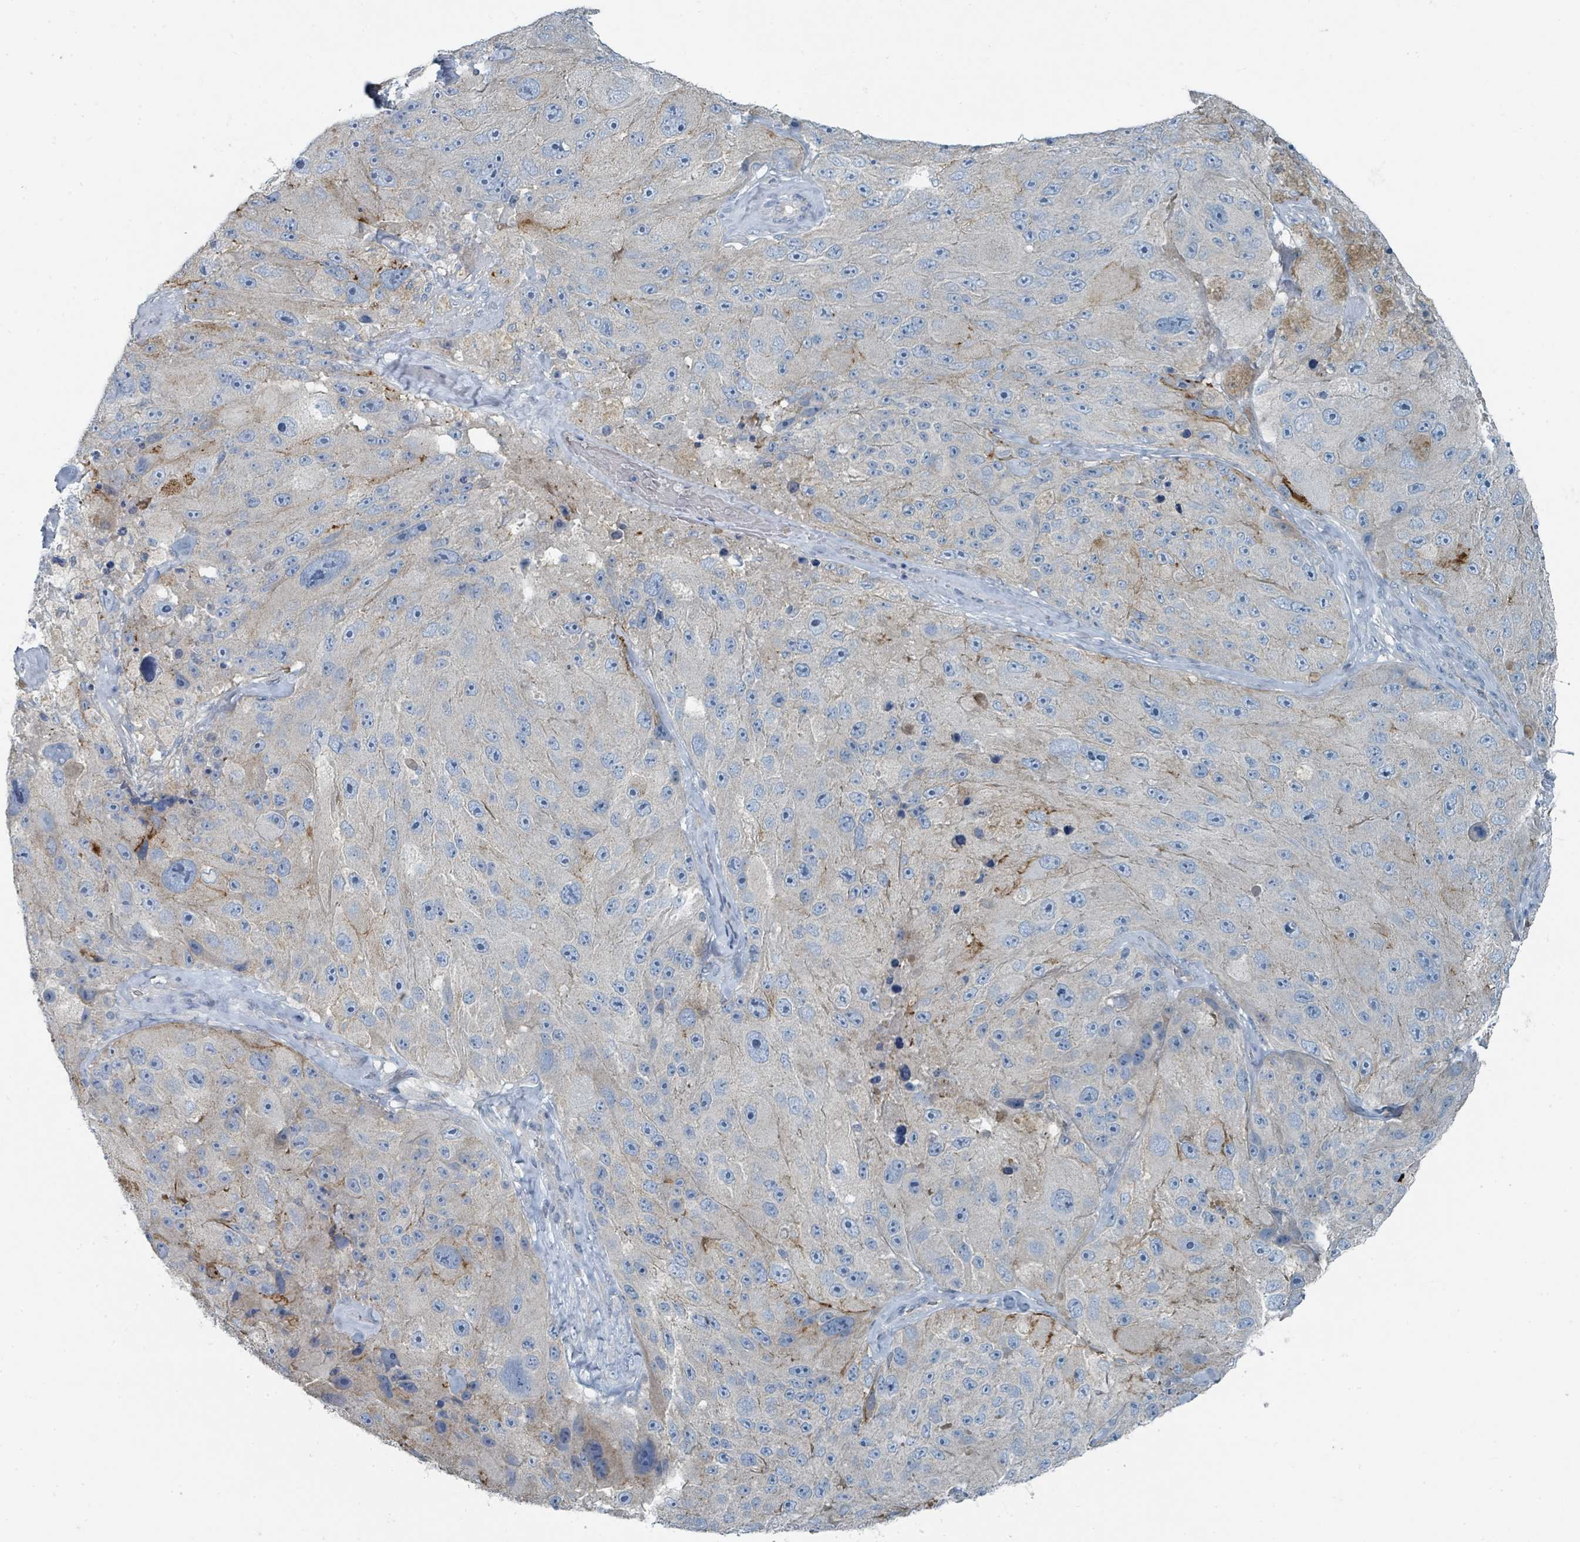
{"staining": {"intensity": "negative", "quantity": "none", "location": "none"}, "tissue": "melanoma", "cell_type": "Tumor cells", "image_type": "cancer", "snomed": [{"axis": "morphology", "description": "Malignant melanoma, Metastatic site"}, {"axis": "topography", "description": "Lymph node"}], "caption": "Immunohistochemical staining of human melanoma demonstrates no significant positivity in tumor cells.", "gene": "RASA4", "patient": {"sex": "male", "age": 62}}